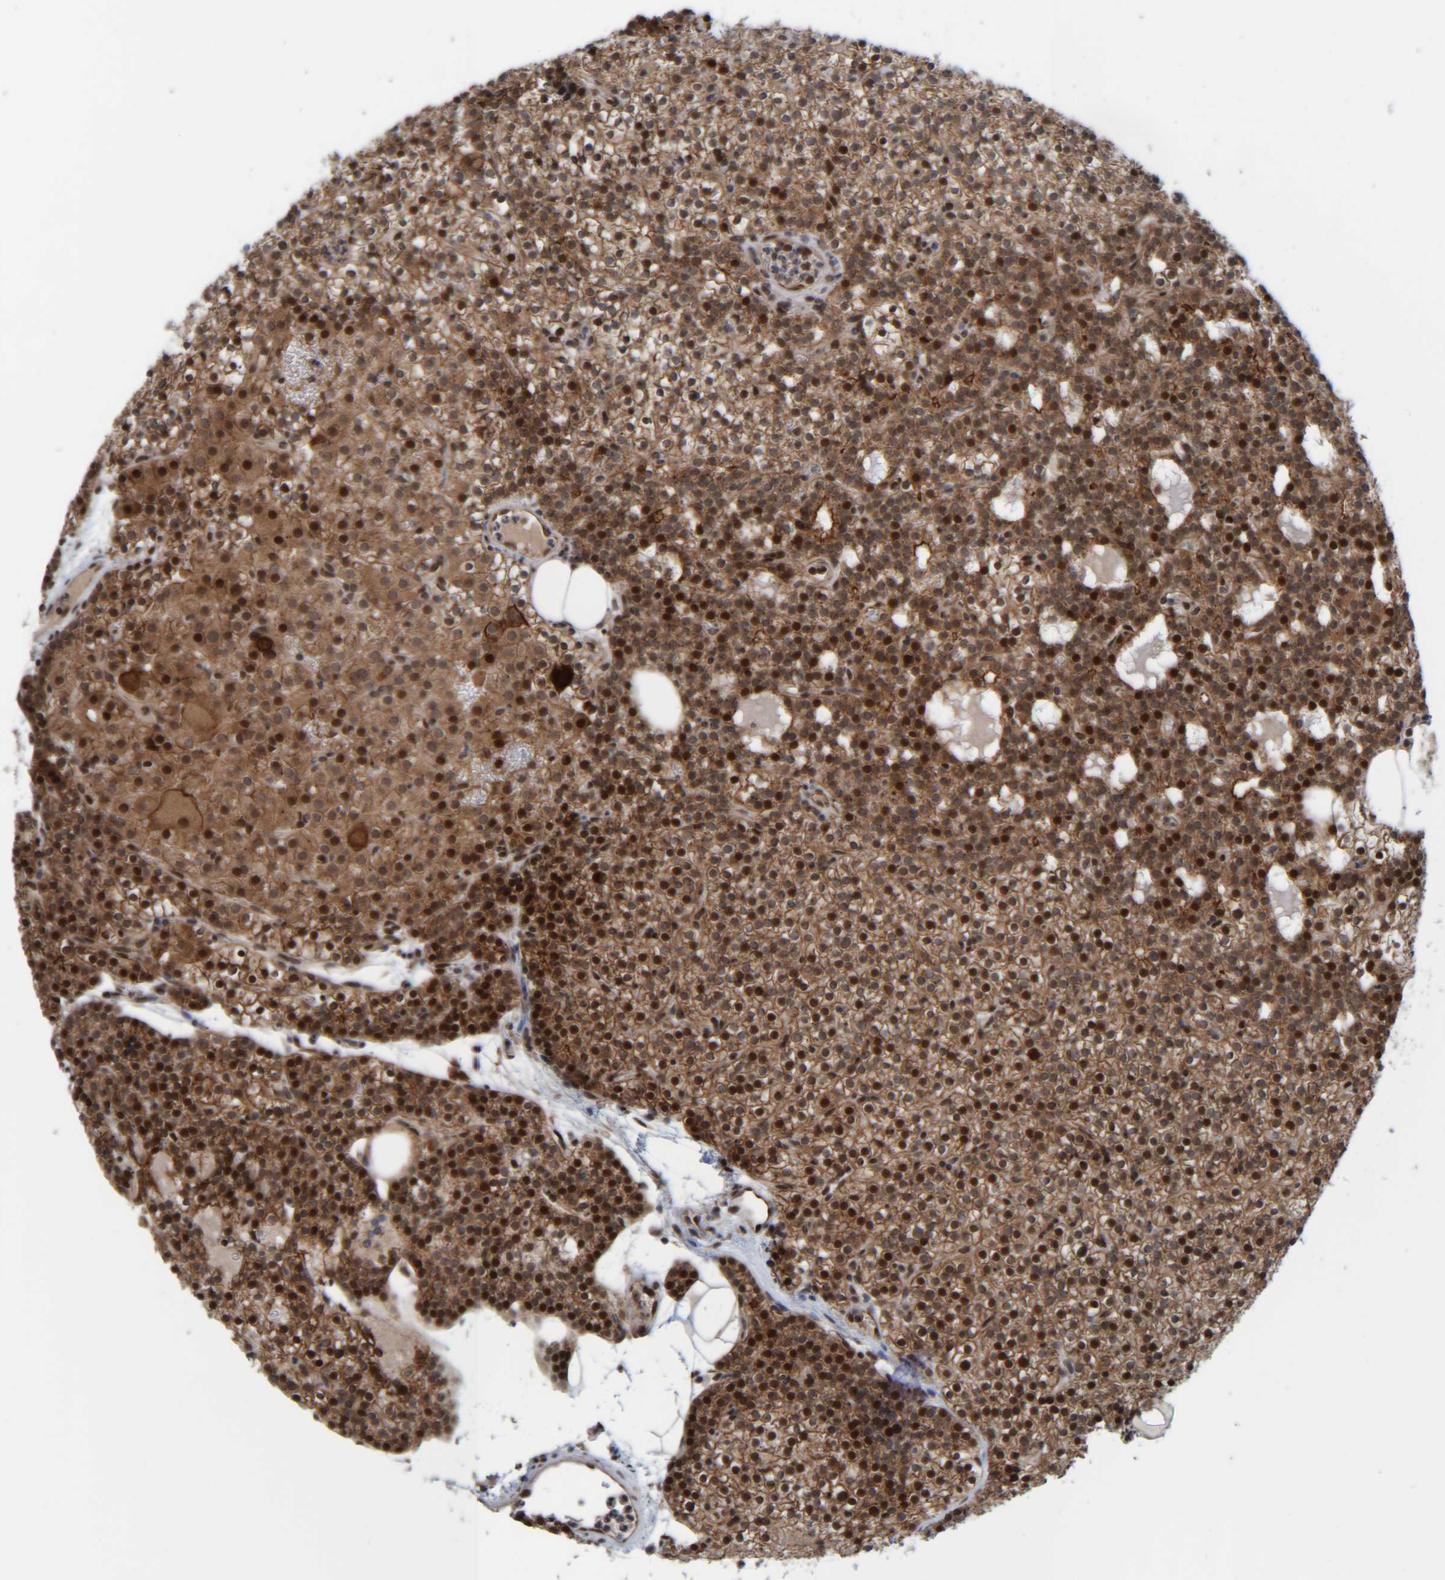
{"staining": {"intensity": "strong", "quantity": ">75%", "location": "cytoplasmic/membranous,nuclear"}, "tissue": "parathyroid gland", "cell_type": "Glandular cells", "image_type": "normal", "snomed": [{"axis": "morphology", "description": "Normal tissue, NOS"}, {"axis": "morphology", "description": "Adenoma, NOS"}, {"axis": "topography", "description": "Parathyroid gland"}], "caption": "Parathyroid gland stained with DAB (3,3'-diaminobenzidine) immunohistochemistry (IHC) reveals high levels of strong cytoplasmic/membranous,nuclear positivity in about >75% of glandular cells. The staining was performed using DAB, with brown indicating positive protein expression. Nuclei are stained blue with hematoxylin.", "gene": "CCDC57", "patient": {"sex": "female", "age": 74}}